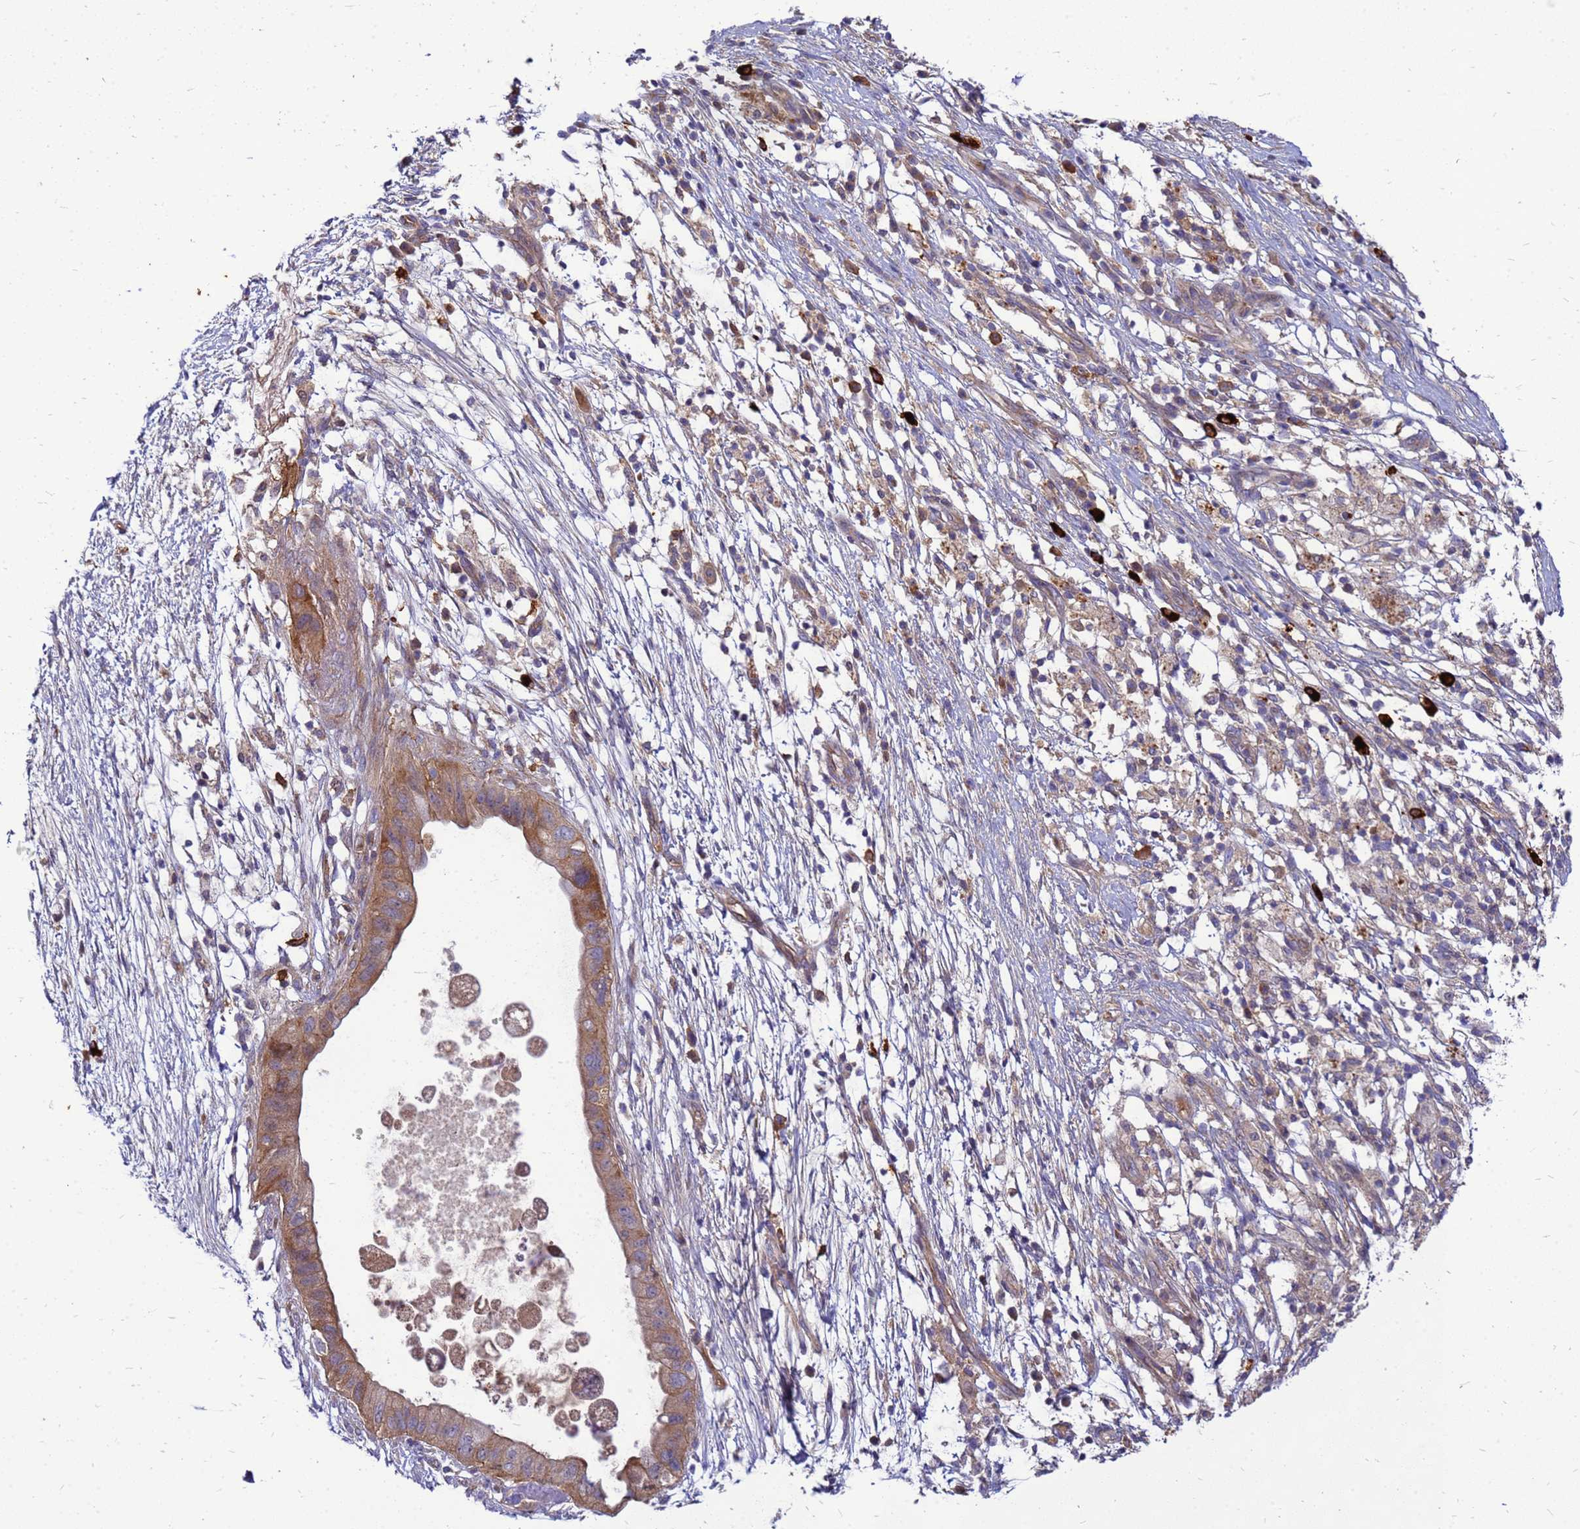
{"staining": {"intensity": "moderate", "quantity": ">75%", "location": "cytoplasmic/membranous"}, "tissue": "pancreatic cancer", "cell_type": "Tumor cells", "image_type": "cancer", "snomed": [{"axis": "morphology", "description": "Adenocarcinoma, NOS"}, {"axis": "topography", "description": "Pancreas"}], "caption": "The photomicrograph shows immunohistochemical staining of pancreatic cancer (adenocarcinoma). There is moderate cytoplasmic/membranous staining is present in approximately >75% of tumor cells.", "gene": "RNF215", "patient": {"sex": "male", "age": 68}}